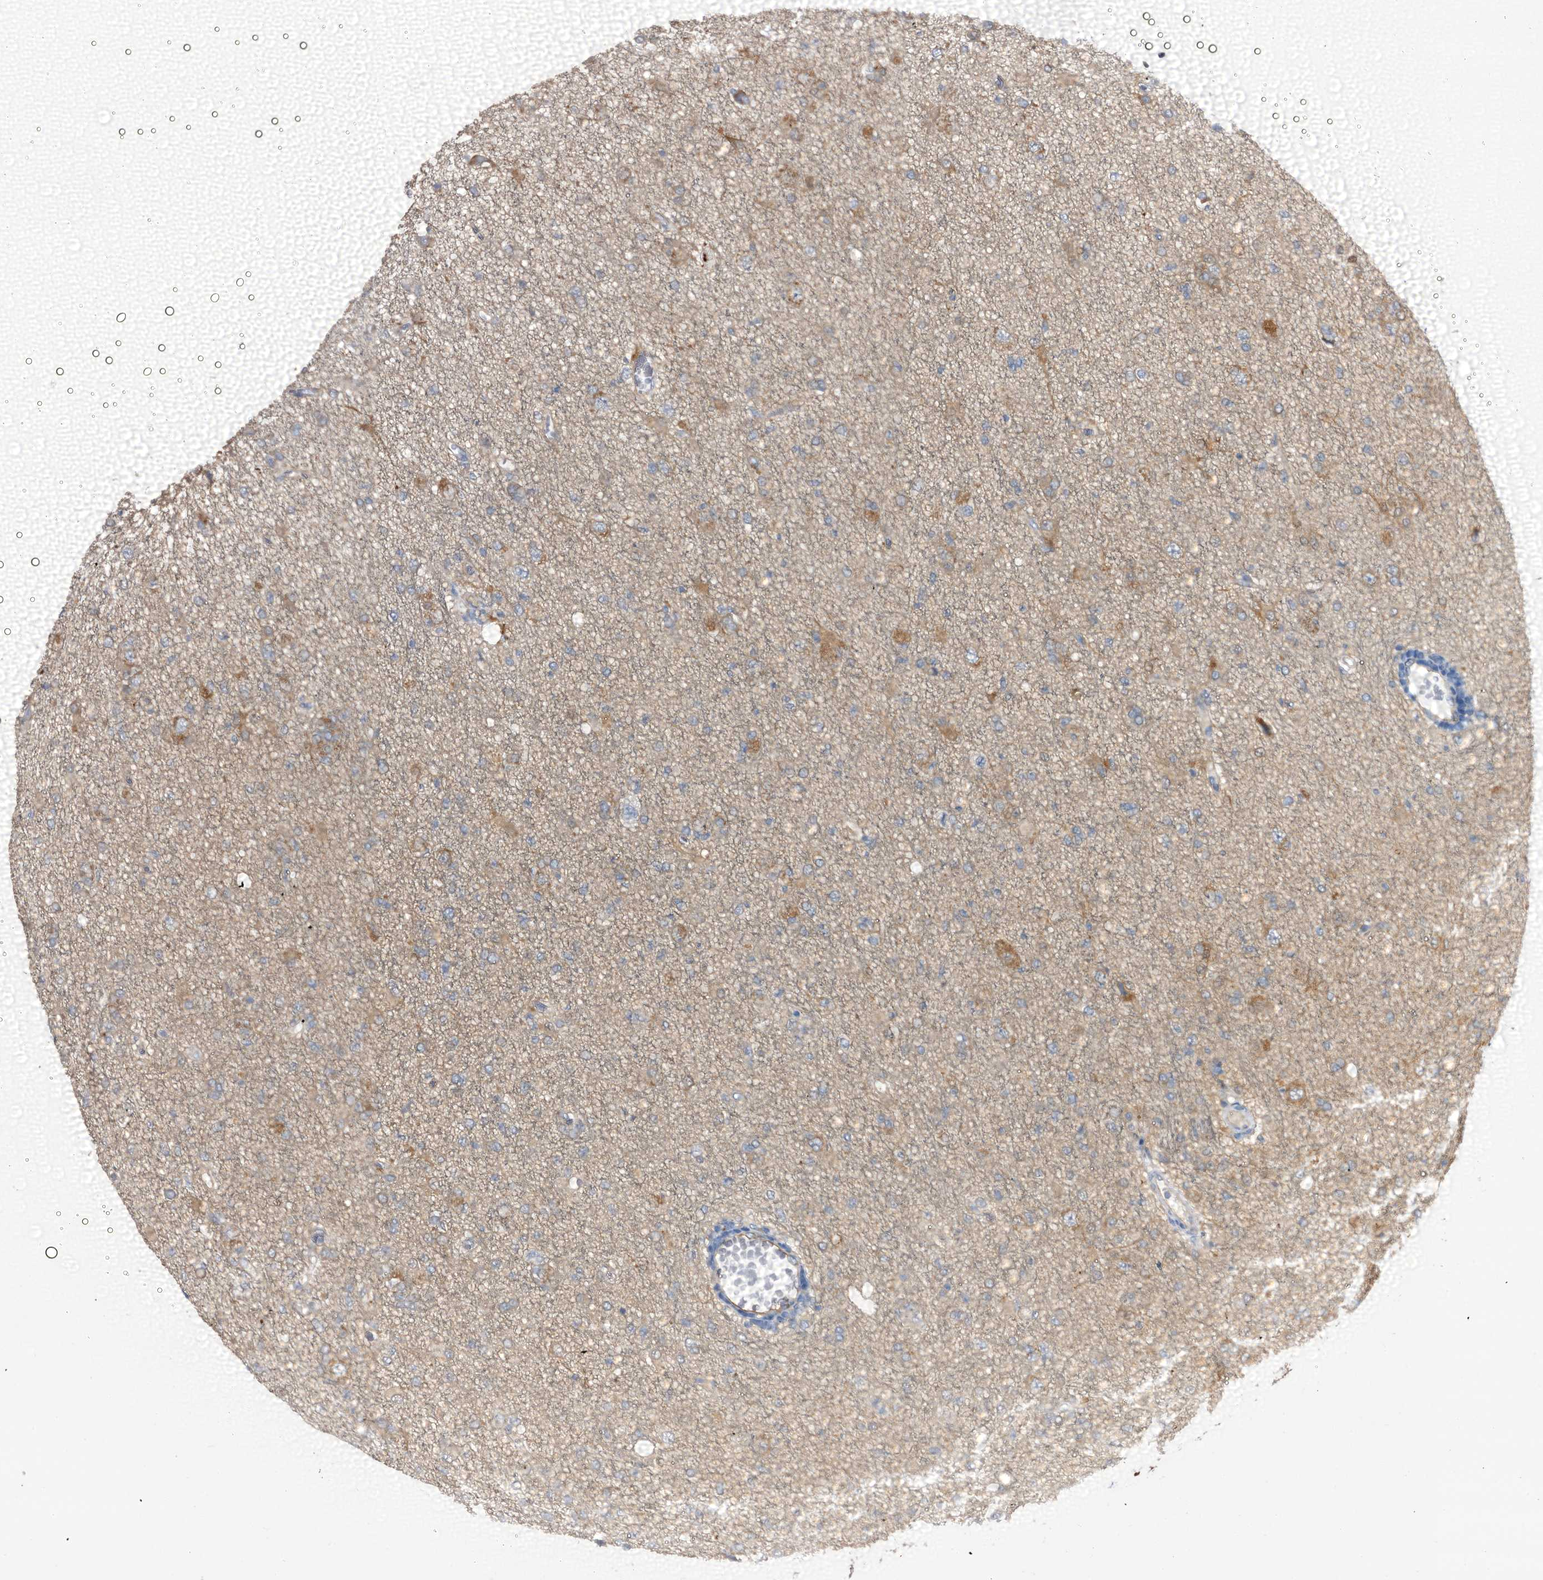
{"staining": {"intensity": "negative", "quantity": "none", "location": "none"}, "tissue": "glioma", "cell_type": "Tumor cells", "image_type": "cancer", "snomed": [{"axis": "morphology", "description": "Glioma, malignant, High grade"}, {"axis": "topography", "description": "Brain"}], "caption": "Micrograph shows no protein staining in tumor cells of glioma tissue. (DAB immunohistochemistry visualized using brightfield microscopy, high magnification).", "gene": "C1QTNF4", "patient": {"sex": "female", "age": 57}}